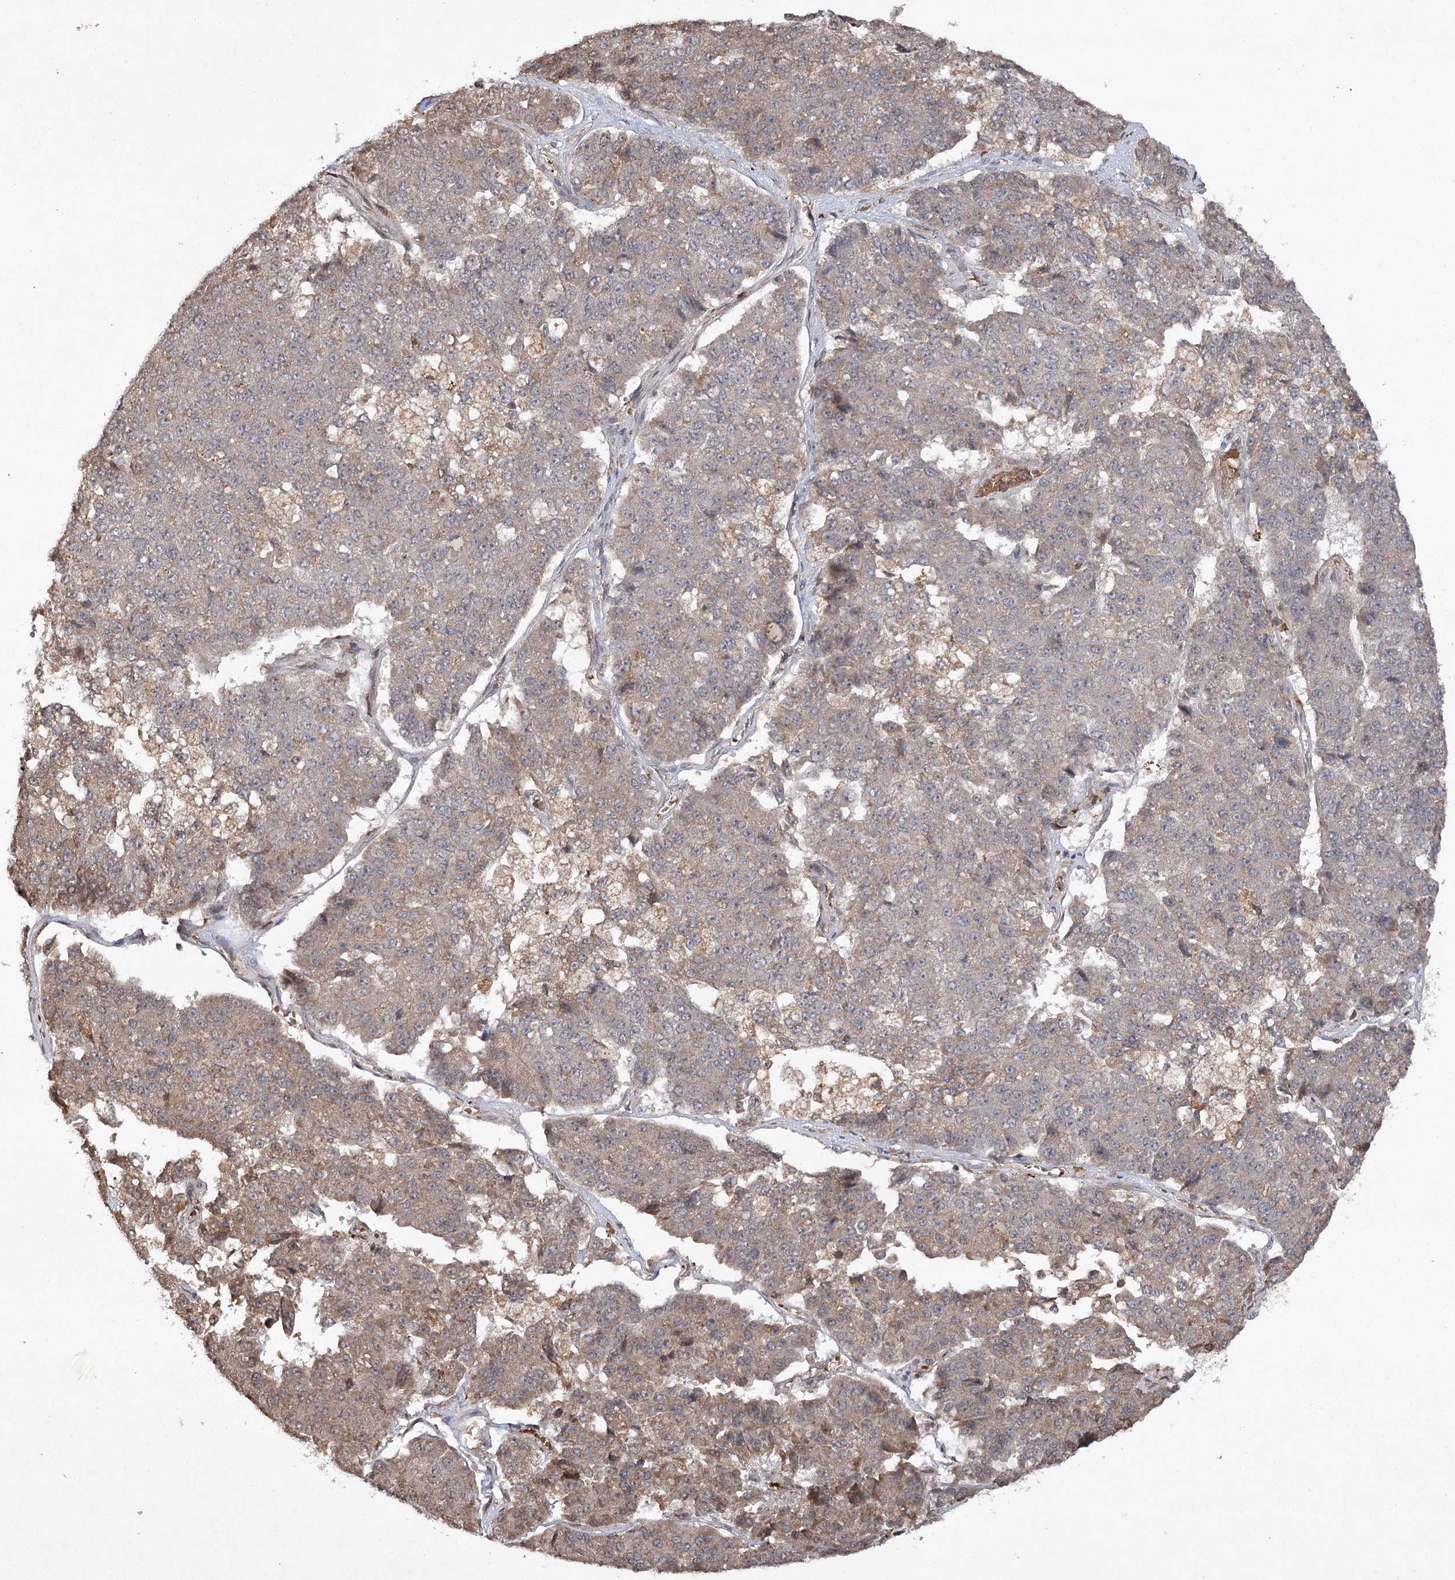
{"staining": {"intensity": "weak", "quantity": "25%-75%", "location": "cytoplasmic/membranous"}, "tissue": "pancreatic cancer", "cell_type": "Tumor cells", "image_type": "cancer", "snomed": [{"axis": "morphology", "description": "Adenocarcinoma, NOS"}, {"axis": "topography", "description": "Pancreas"}], "caption": "DAB (3,3'-diaminobenzidine) immunohistochemical staining of human adenocarcinoma (pancreatic) displays weak cytoplasmic/membranous protein positivity in about 25%-75% of tumor cells.", "gene": "CYP2B6", "patient": {"sex": "male", "age": 50}}